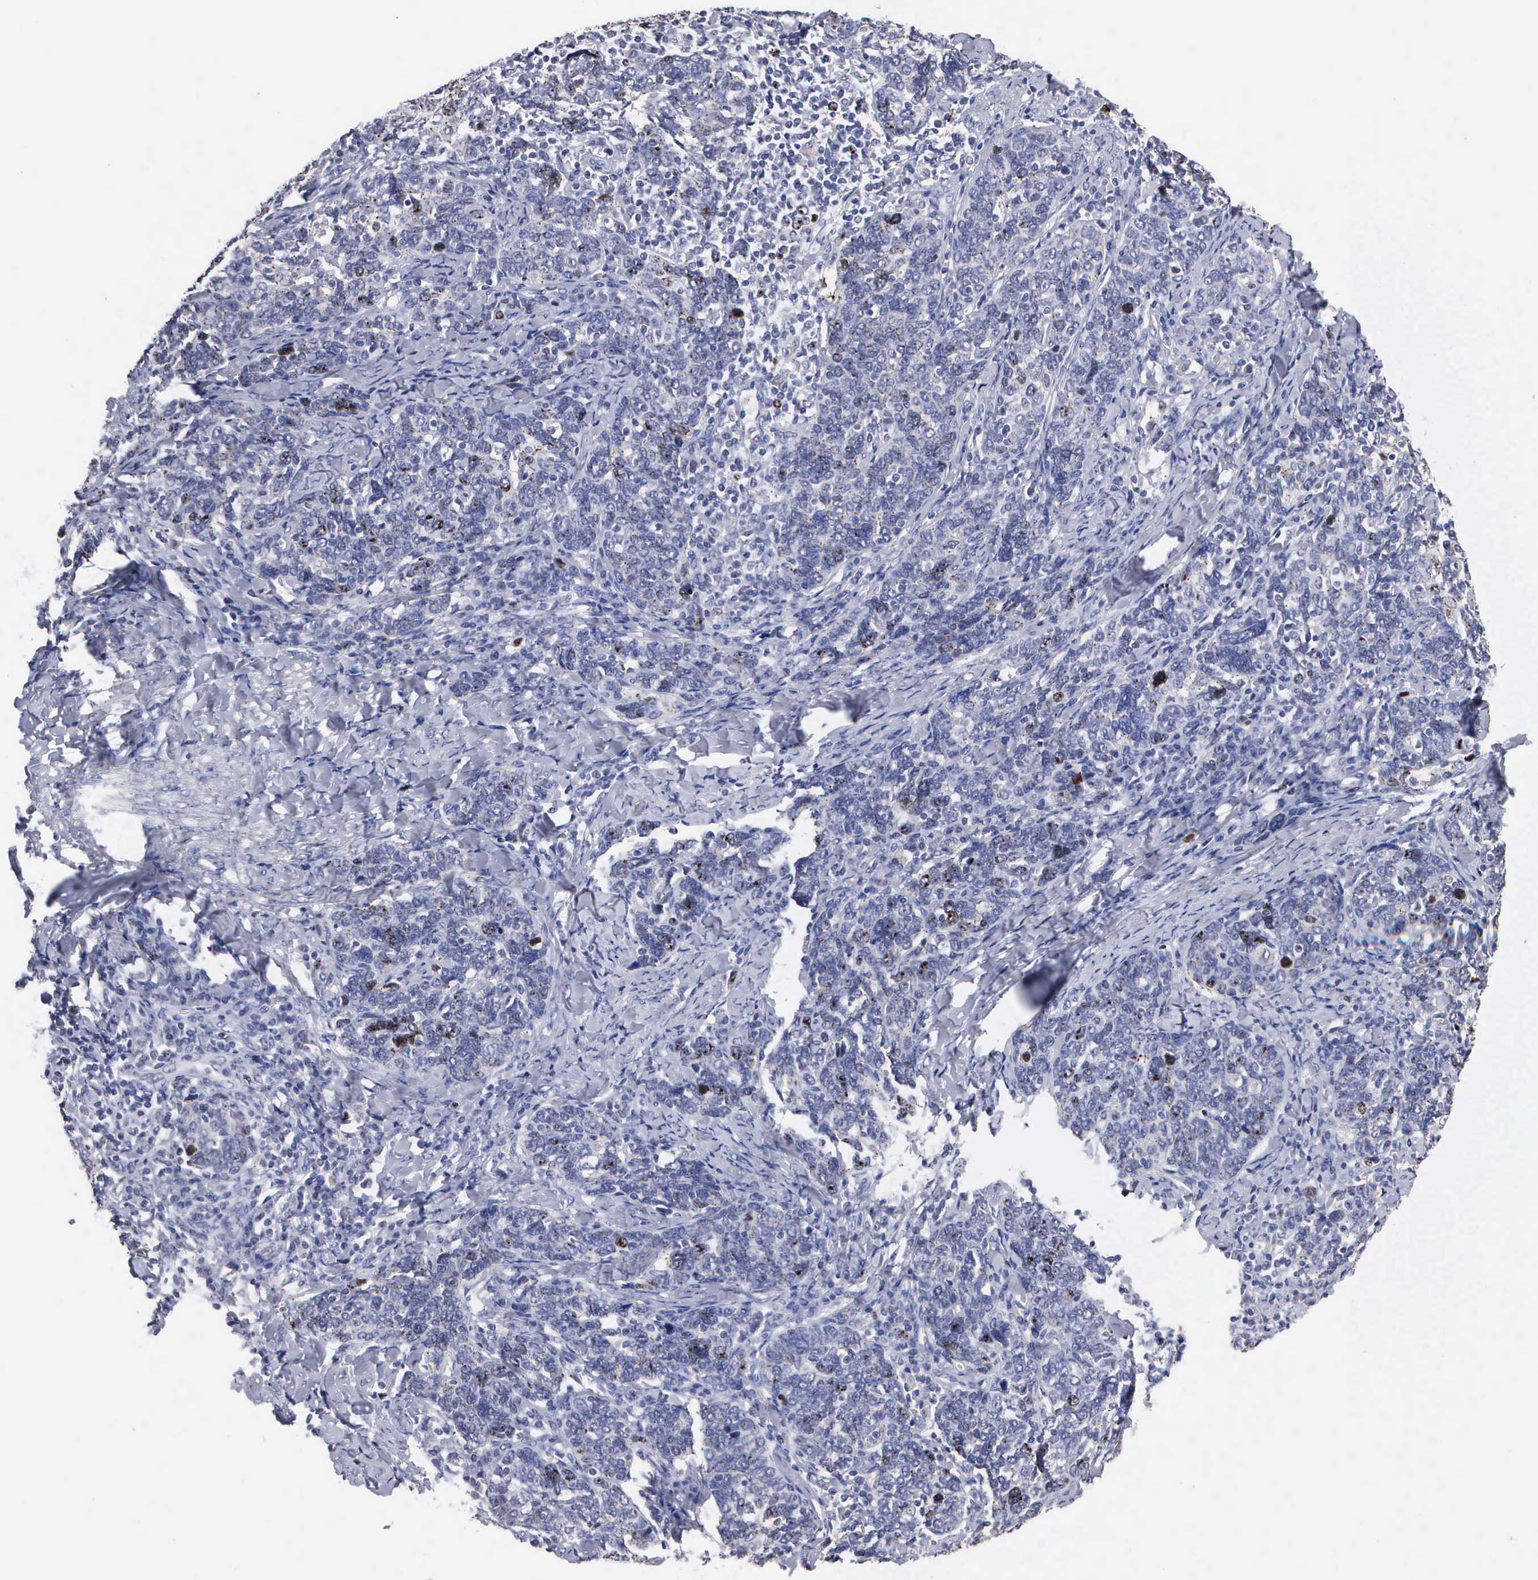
{"staining": {"intensity": "weak", "quantity": "<25%", "location": "nuclear"}, "tissue": "cervical cancer", "cell_type": "Tumor cells", "image_type": "cancer", "snomed": [{"axis": "morphology", "description": "Squamous cell carcinoma, NOS"}, {"axis": "topography", "description": "Cervix"}], "caption": "The immunohistochemistry micrograph has no significant positivity in tumor cells of squamous cell carcinoma (cervical) tissue. (Stains: DAB (3,3'-diaminobenzidine) IHC with hematoxylin counter stain, Microscopy: brightfield microscopy at high magnification).", "gene": "KDM6A", "patient": {"sex": "female", "age": 41}}